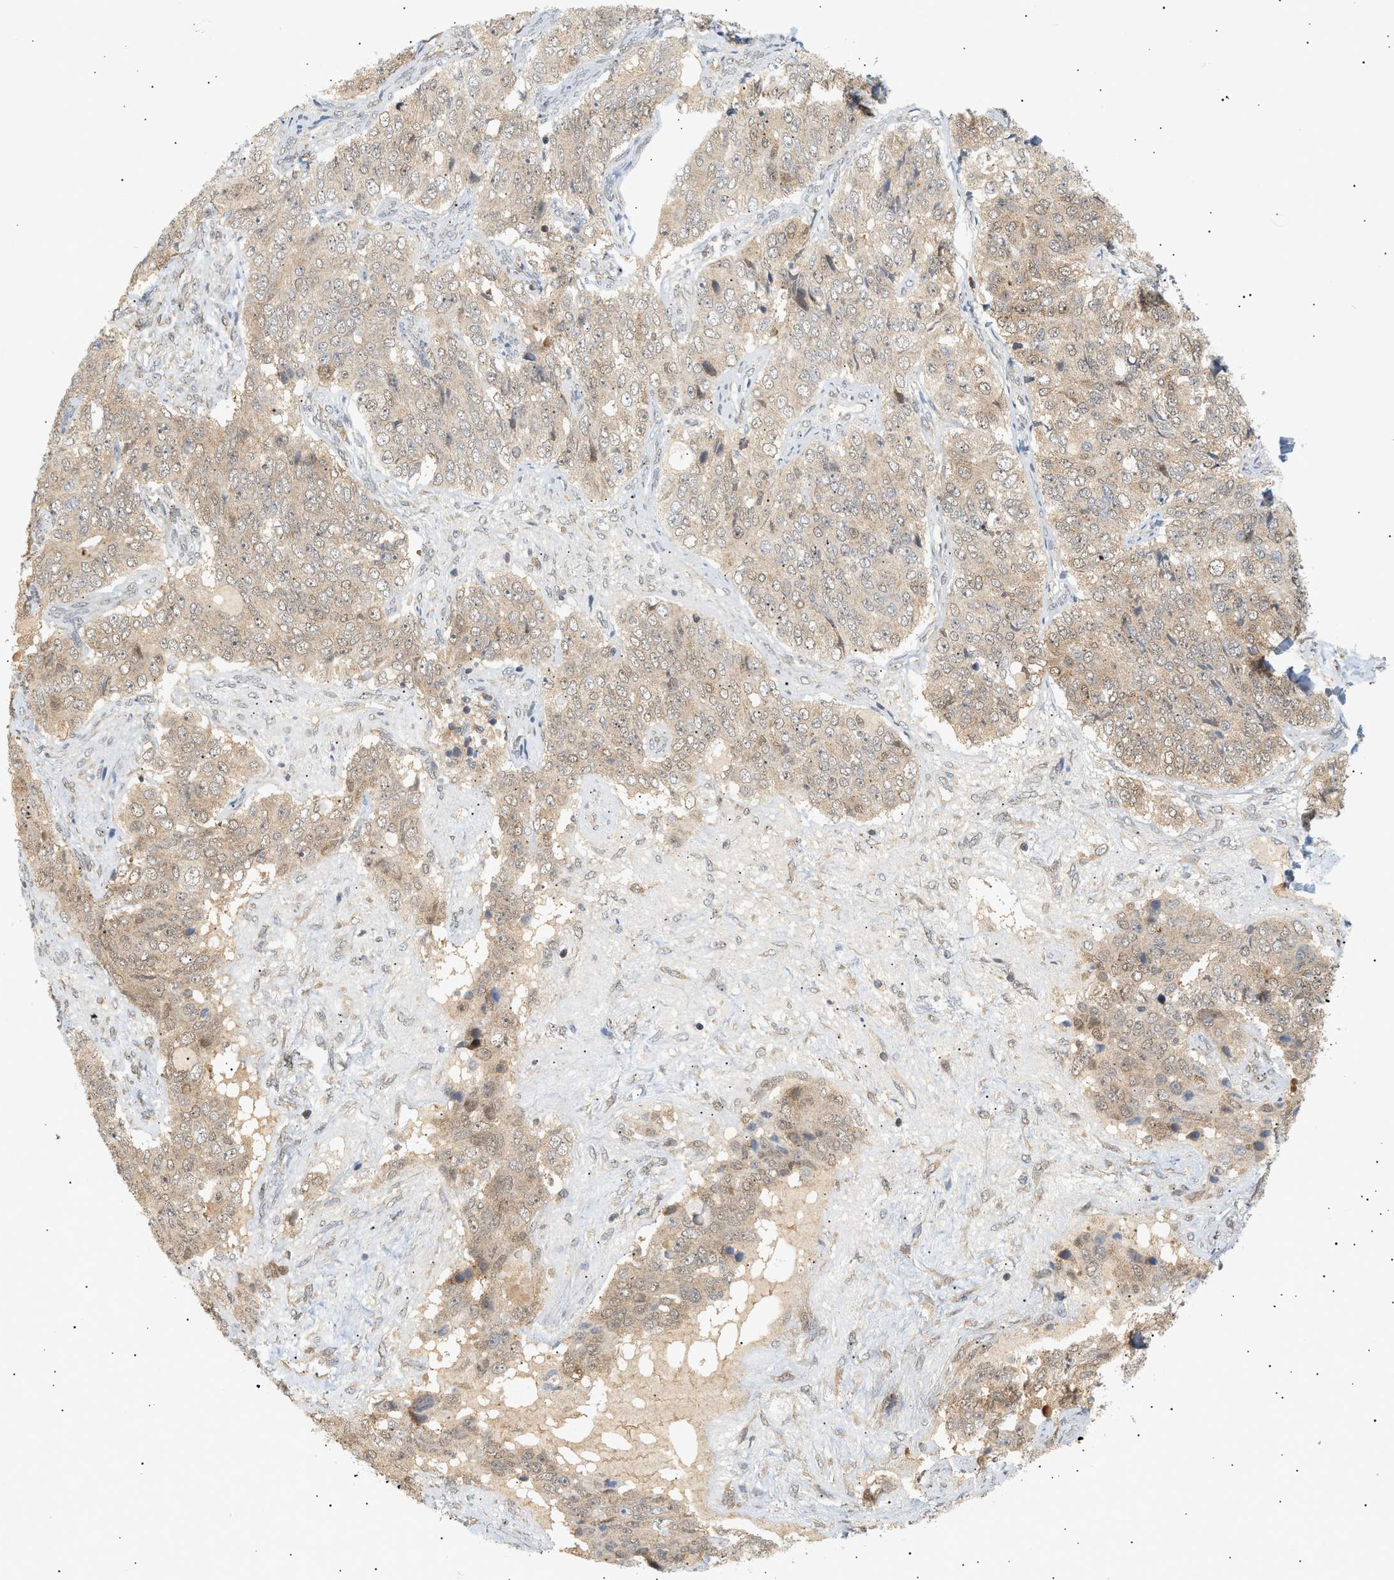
{"staining": {"intensity": "weak", "quantity": ">75%", "location": "cytoplasmic/membranous"}, "tissue": "ovarian cancer", "cell_type": "Tumor cells", "image_type": "cancer", "snomed": [{"axis": "morphology", "description": "Carcinoma, endometroid"}, {"axis": "topography", "description": "Ovary"}], "caption": "Ovarian cancer stained with a brown dye reveals weak cytoplasmic/membranous positive positivity in approximately >75% of tumor cells.", "gene": "SHC1", "patient": {"sex": "female", "age": 51}}